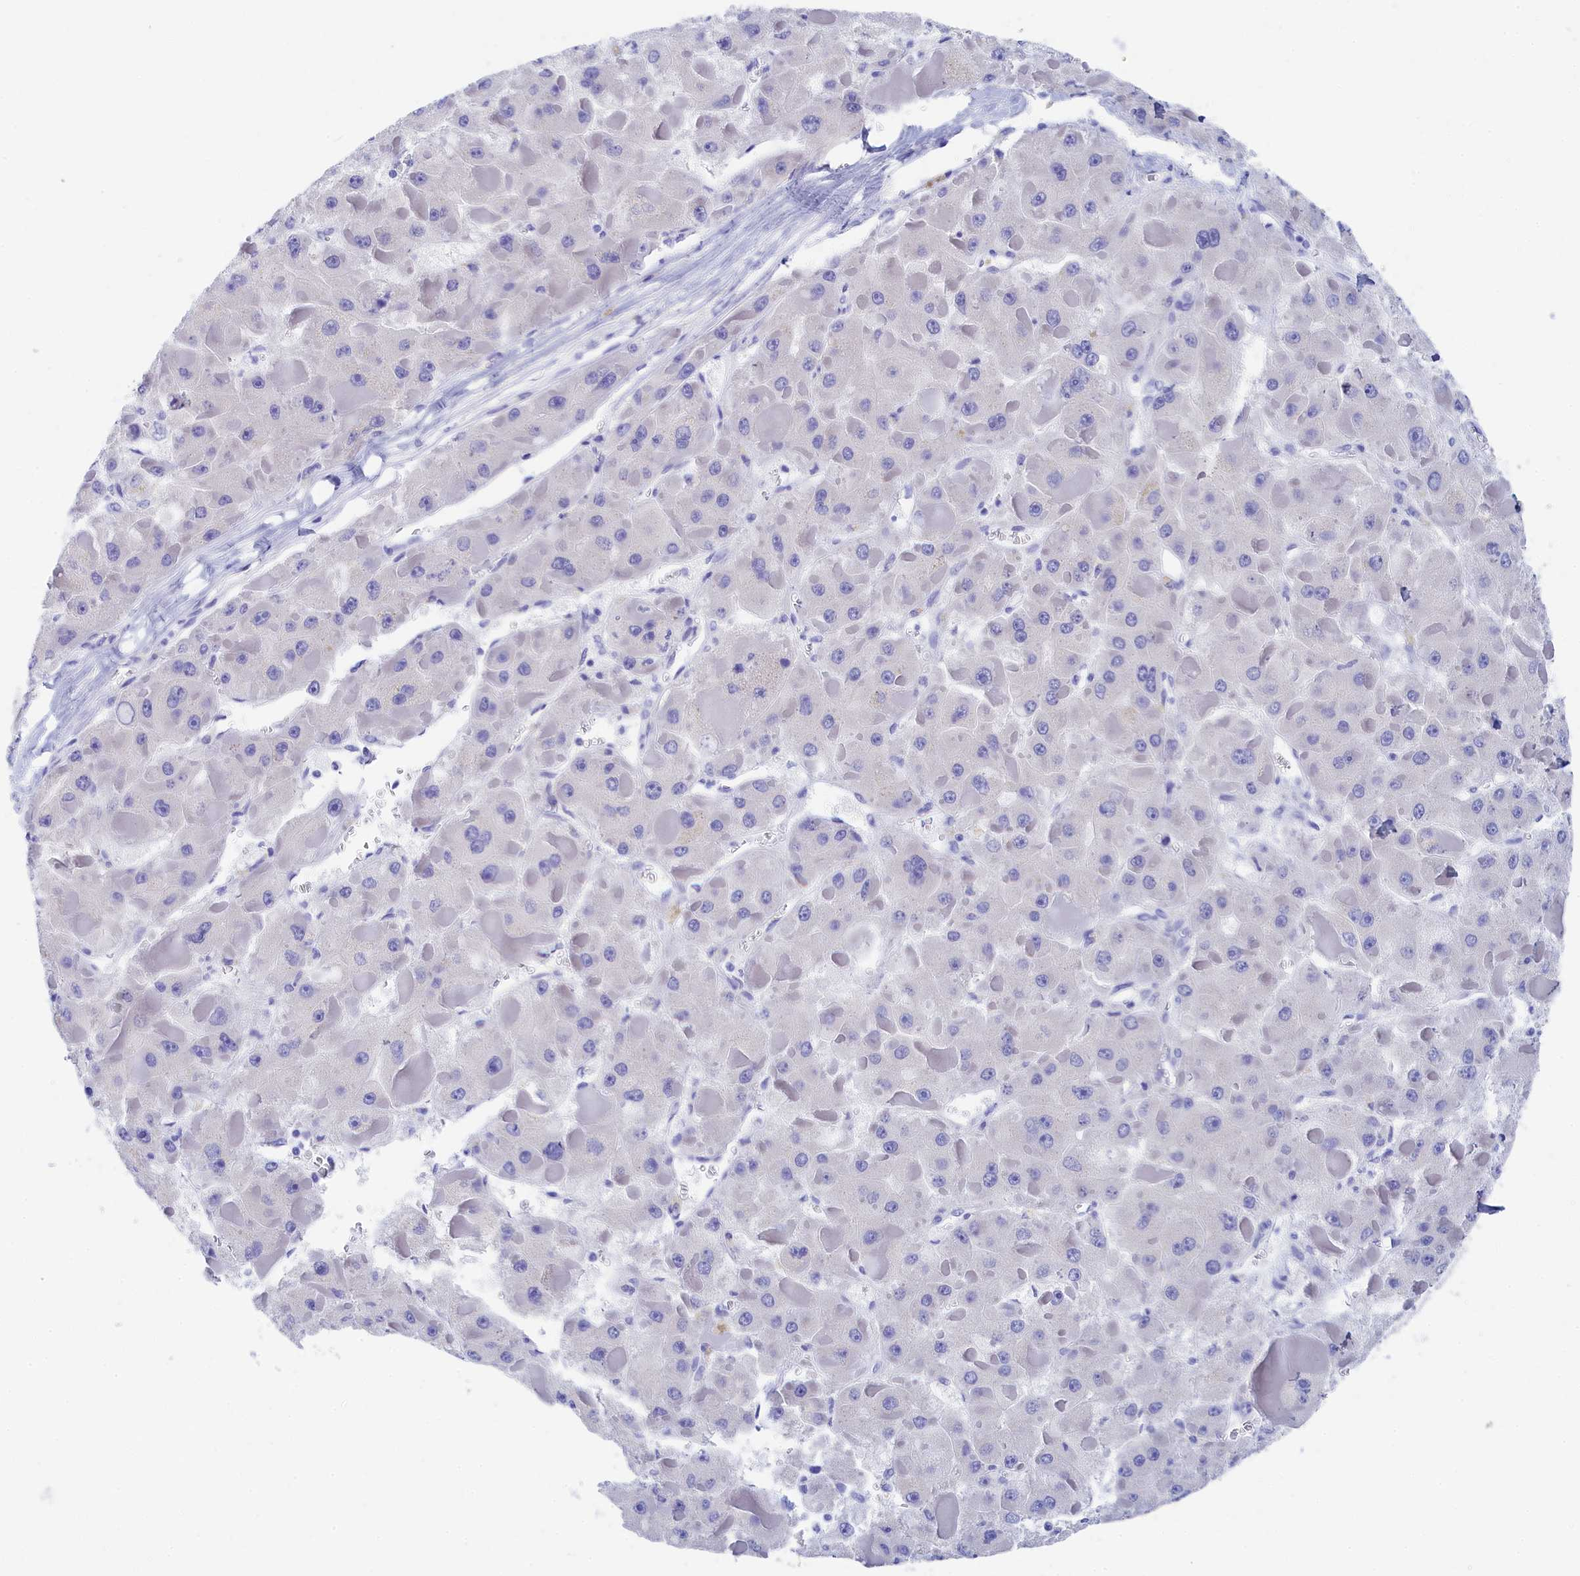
{"staining": {"intensity": "negative", "quantity": "none", "location": "none"}, "tissue": "liver cancer", "cell_type": "Tumor cells", "image_type": "cancer", "snomed": [{"axis": "morphology", "description": "Carcinoma, Hepatocellular, NOS"}, {"axis": "topography", "description": "Liver"}], "caption": "Liver cancer was stained to show a protein in brown. There is no significant staining in tumor cells.", "gene": "TRIM10", "patient": {"sex": "female", "age": 73}}